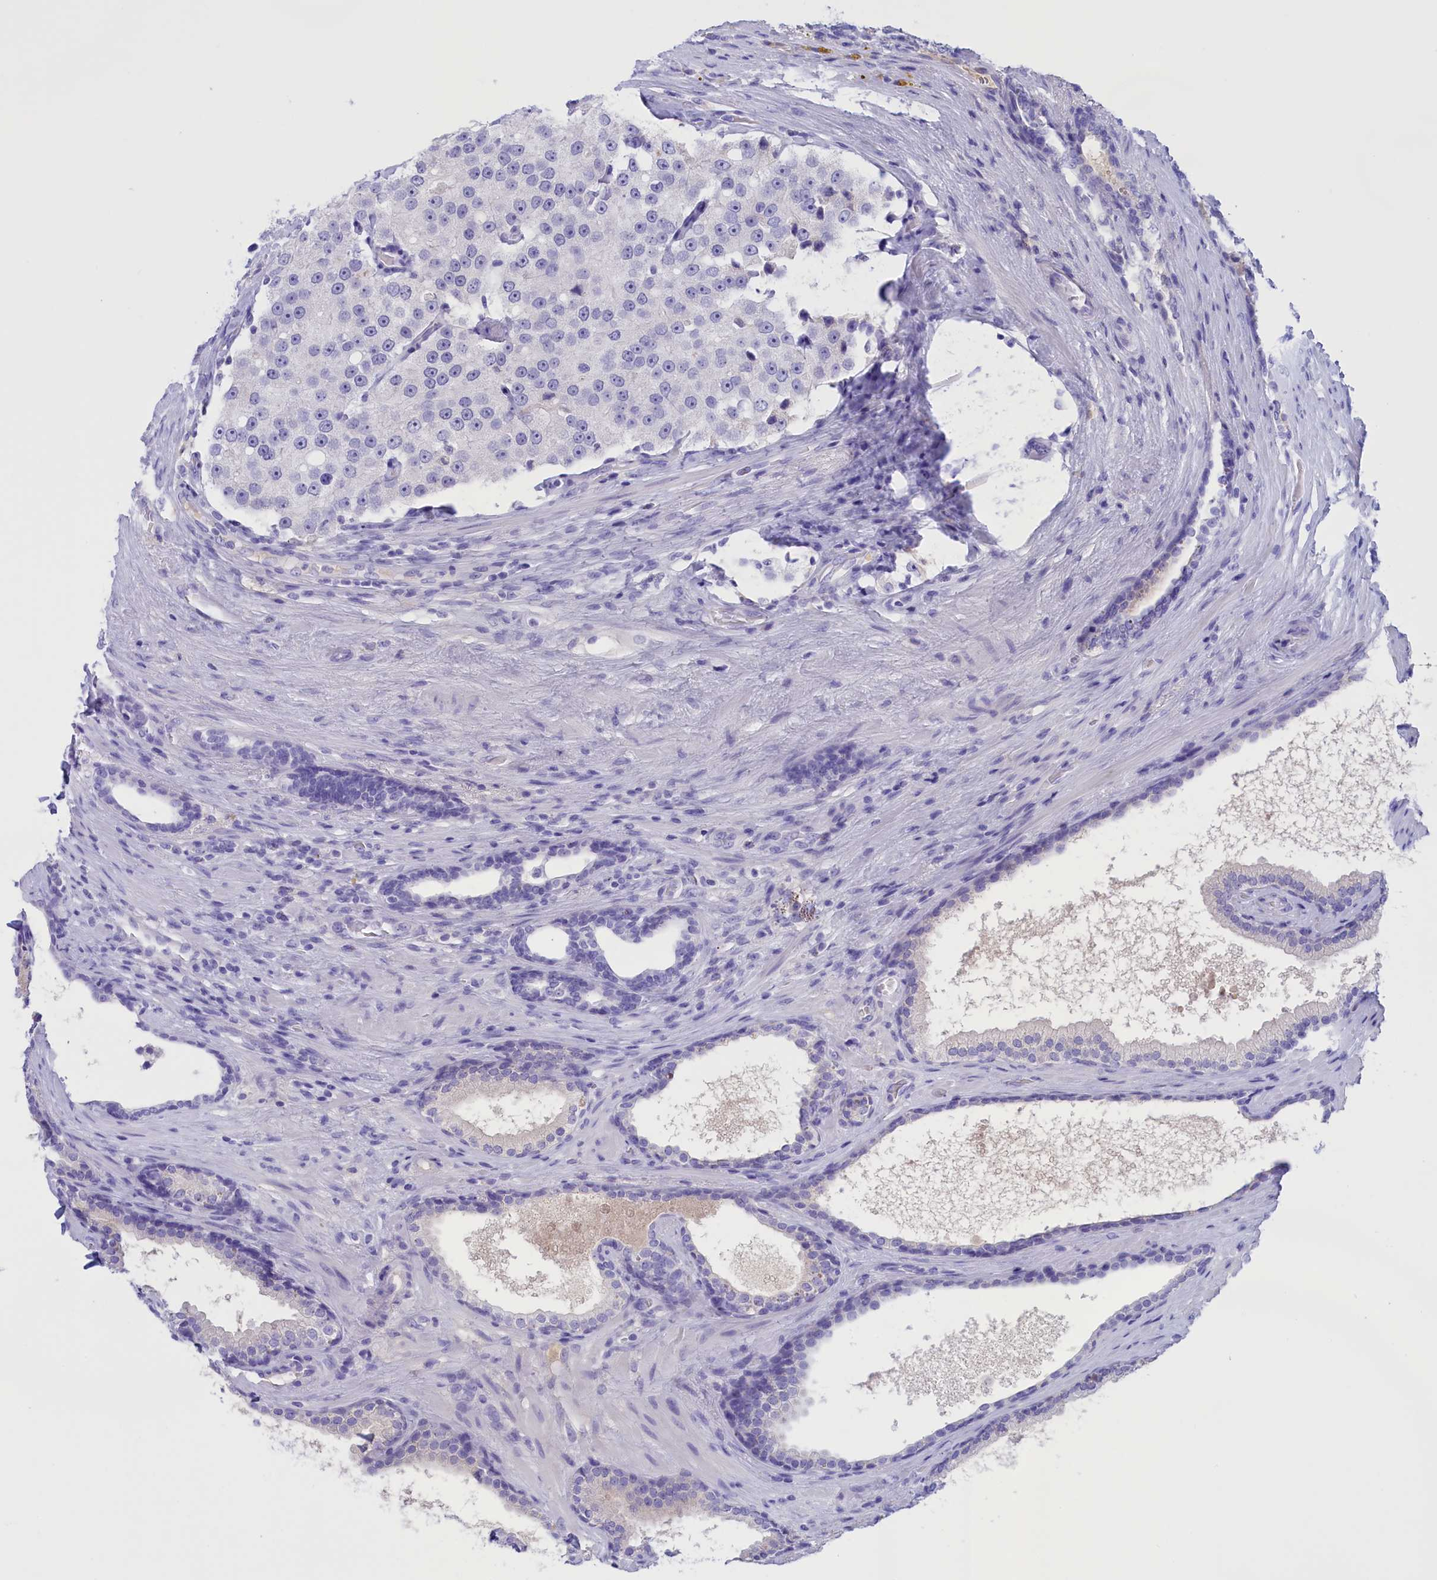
{"staining": {"intensity": "negative", "quantity": "none", "location": "none"}, "tissue": "prostate cancer", "cell_type": "Tumor cells", "image_type": "cancer", "snomed": [{"axis": "morphology", "description": "Adenocarcinoma, High grade"}, {"axis": "topography", "description": "Prostate"}], "caption": "Immunohistochemistry (IHC) image of neoplastic tissue: high-grade adenocarcinoma (prostate) stained with DAB (3,3'-diaminobenzidine) reveals no significant protein staining in tumor cells. Brightfield microscopy of IHC stained with DAB (brown) and hematoxylin (blue), captured at high magnification.", "gene": "PROK2", "patient": {"sex": "male", "age": 70}}